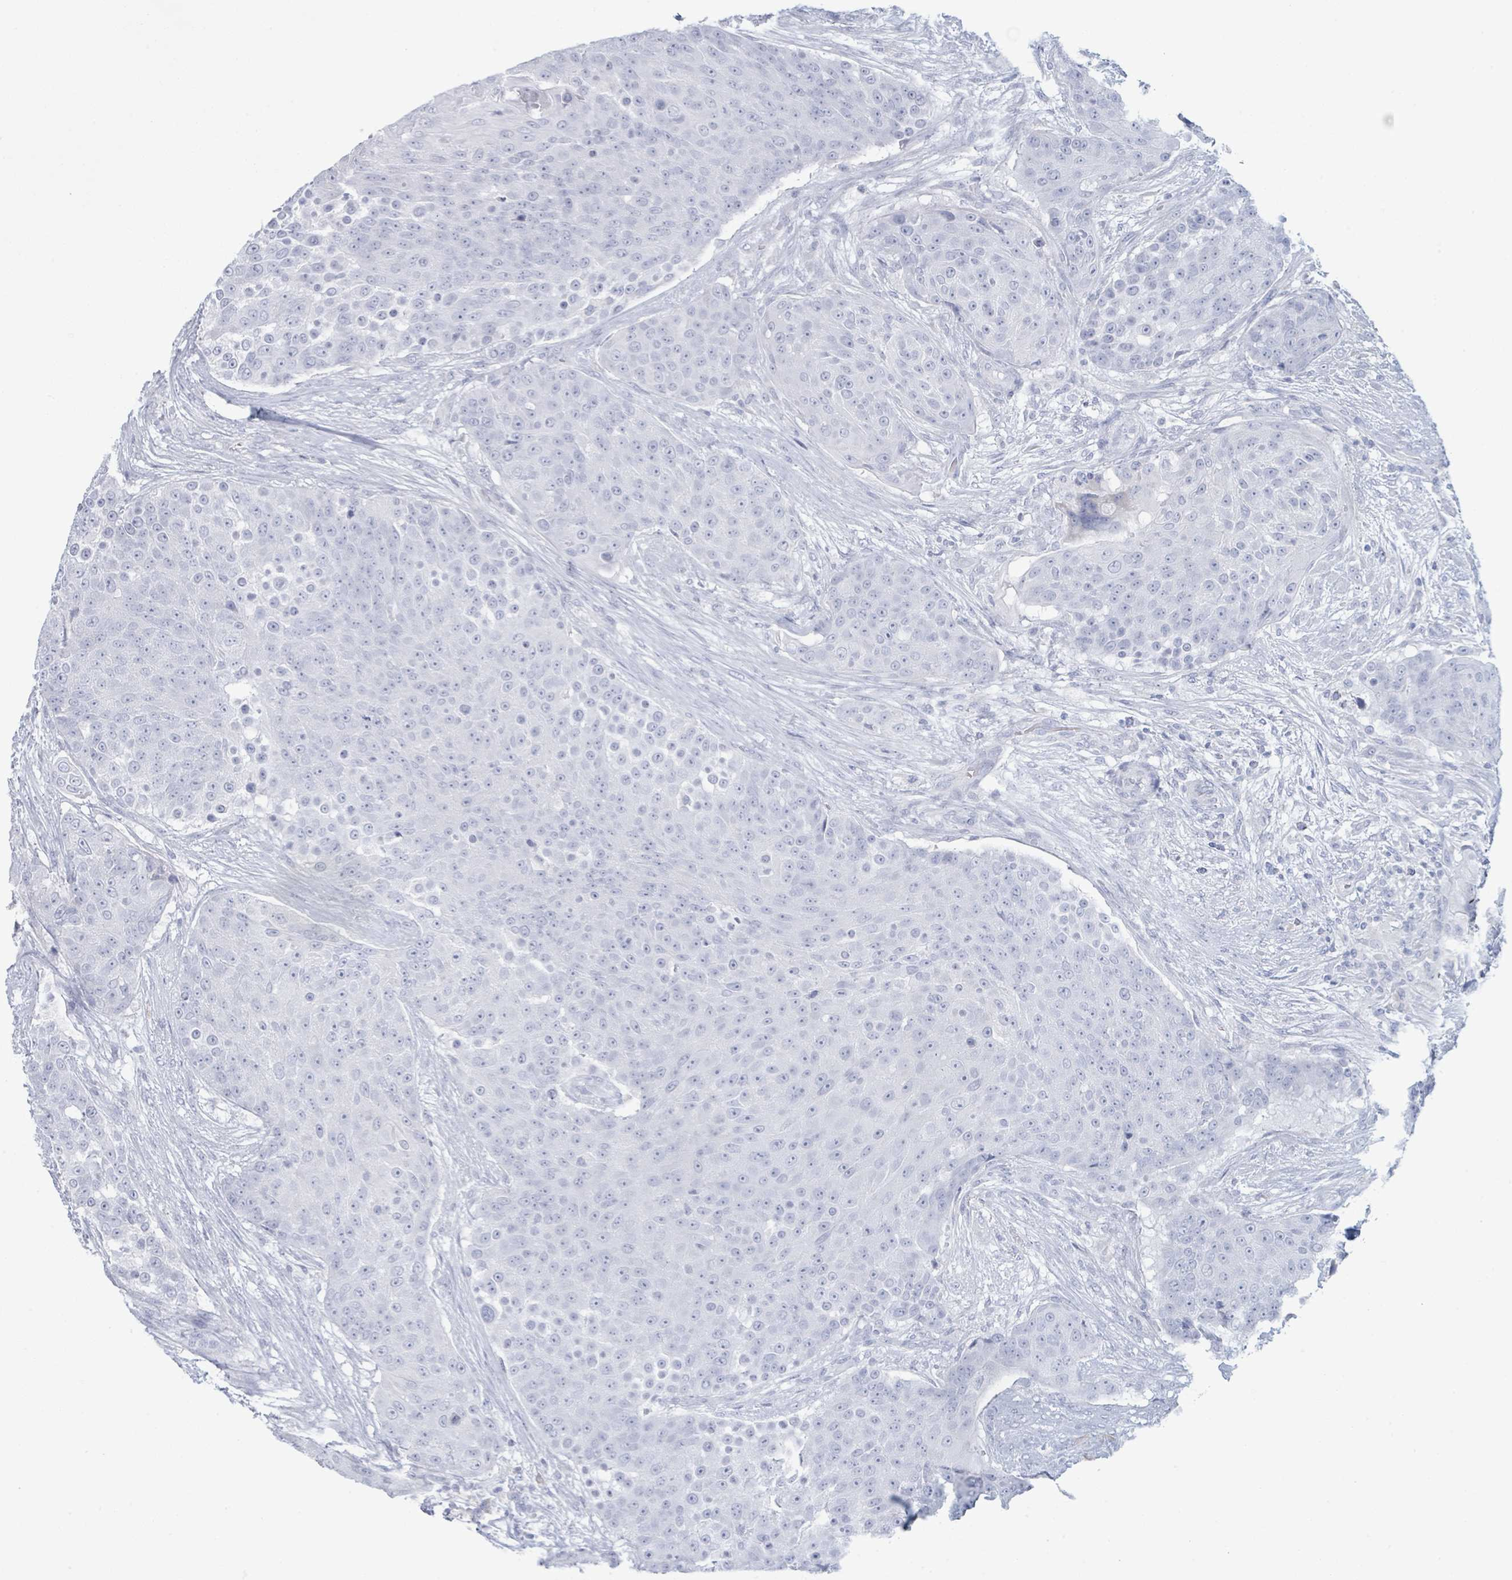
{"staining": {"intensity": "negative", "quantity": "none", "location": "none"}, "tissue": "urothelial cancer", "cell_type": "Tumor cells", "image_type": "cancer", "snomed": [{"axis": "morphology", "description": "Urothelial carcinoma, High grade"}, {"axis": "topography", "description": "Urinary bladder"}], "caption": "Immunohistochemistry (IHC) histopathology image of neoplastic tissue: urothelial cancer stained with DAB demonstrates no significant protein expression in tumor cells.", "gene": "PGA3", "patient": {"sex": "female", "age": 63}}